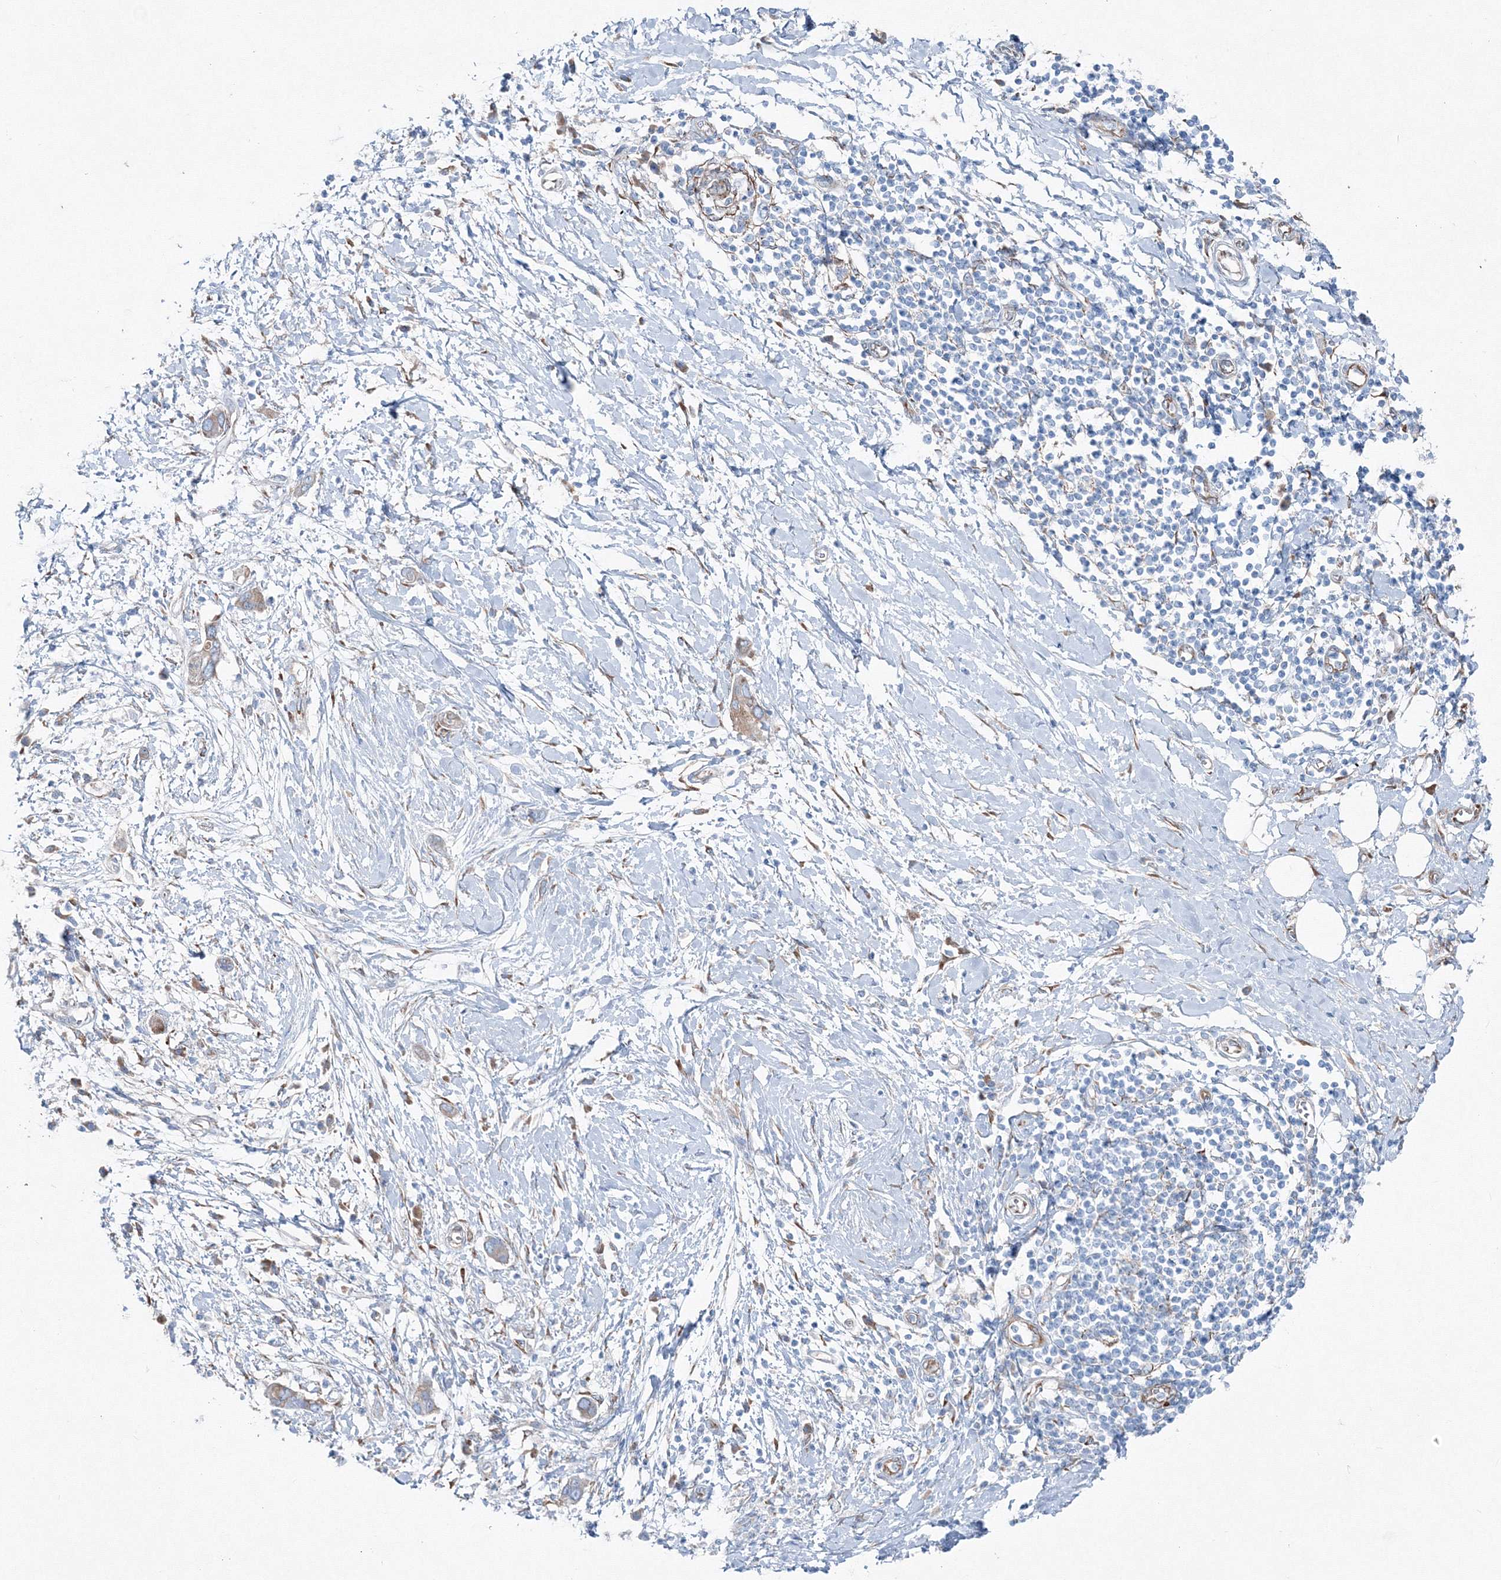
{"staining": {"intensity": "weak", "quantity": "<25%", "location": "cytoplasmic/membranous"}, "tissue": "pancreatic cancer", "cell_type": "Tumor cells", "image_type": "cancer", "snomed": [{"axis": "morphology", "description": "Normal tissue, NOS"}, {"axis": "morphology", "description": "Adenocarcinoma, NOS"}, {"axis": "topography", "description": "Pancreas"}, {"axis": "topography", "description": "Peripheral nerve tissue"}], "caption": "Micrograph shows no protein expression in tumor cells of pancreatic cancer (adenocarcinoma) tissue.", "gene": "RCN1", "patient": {"sex": "male", "age": 59}}